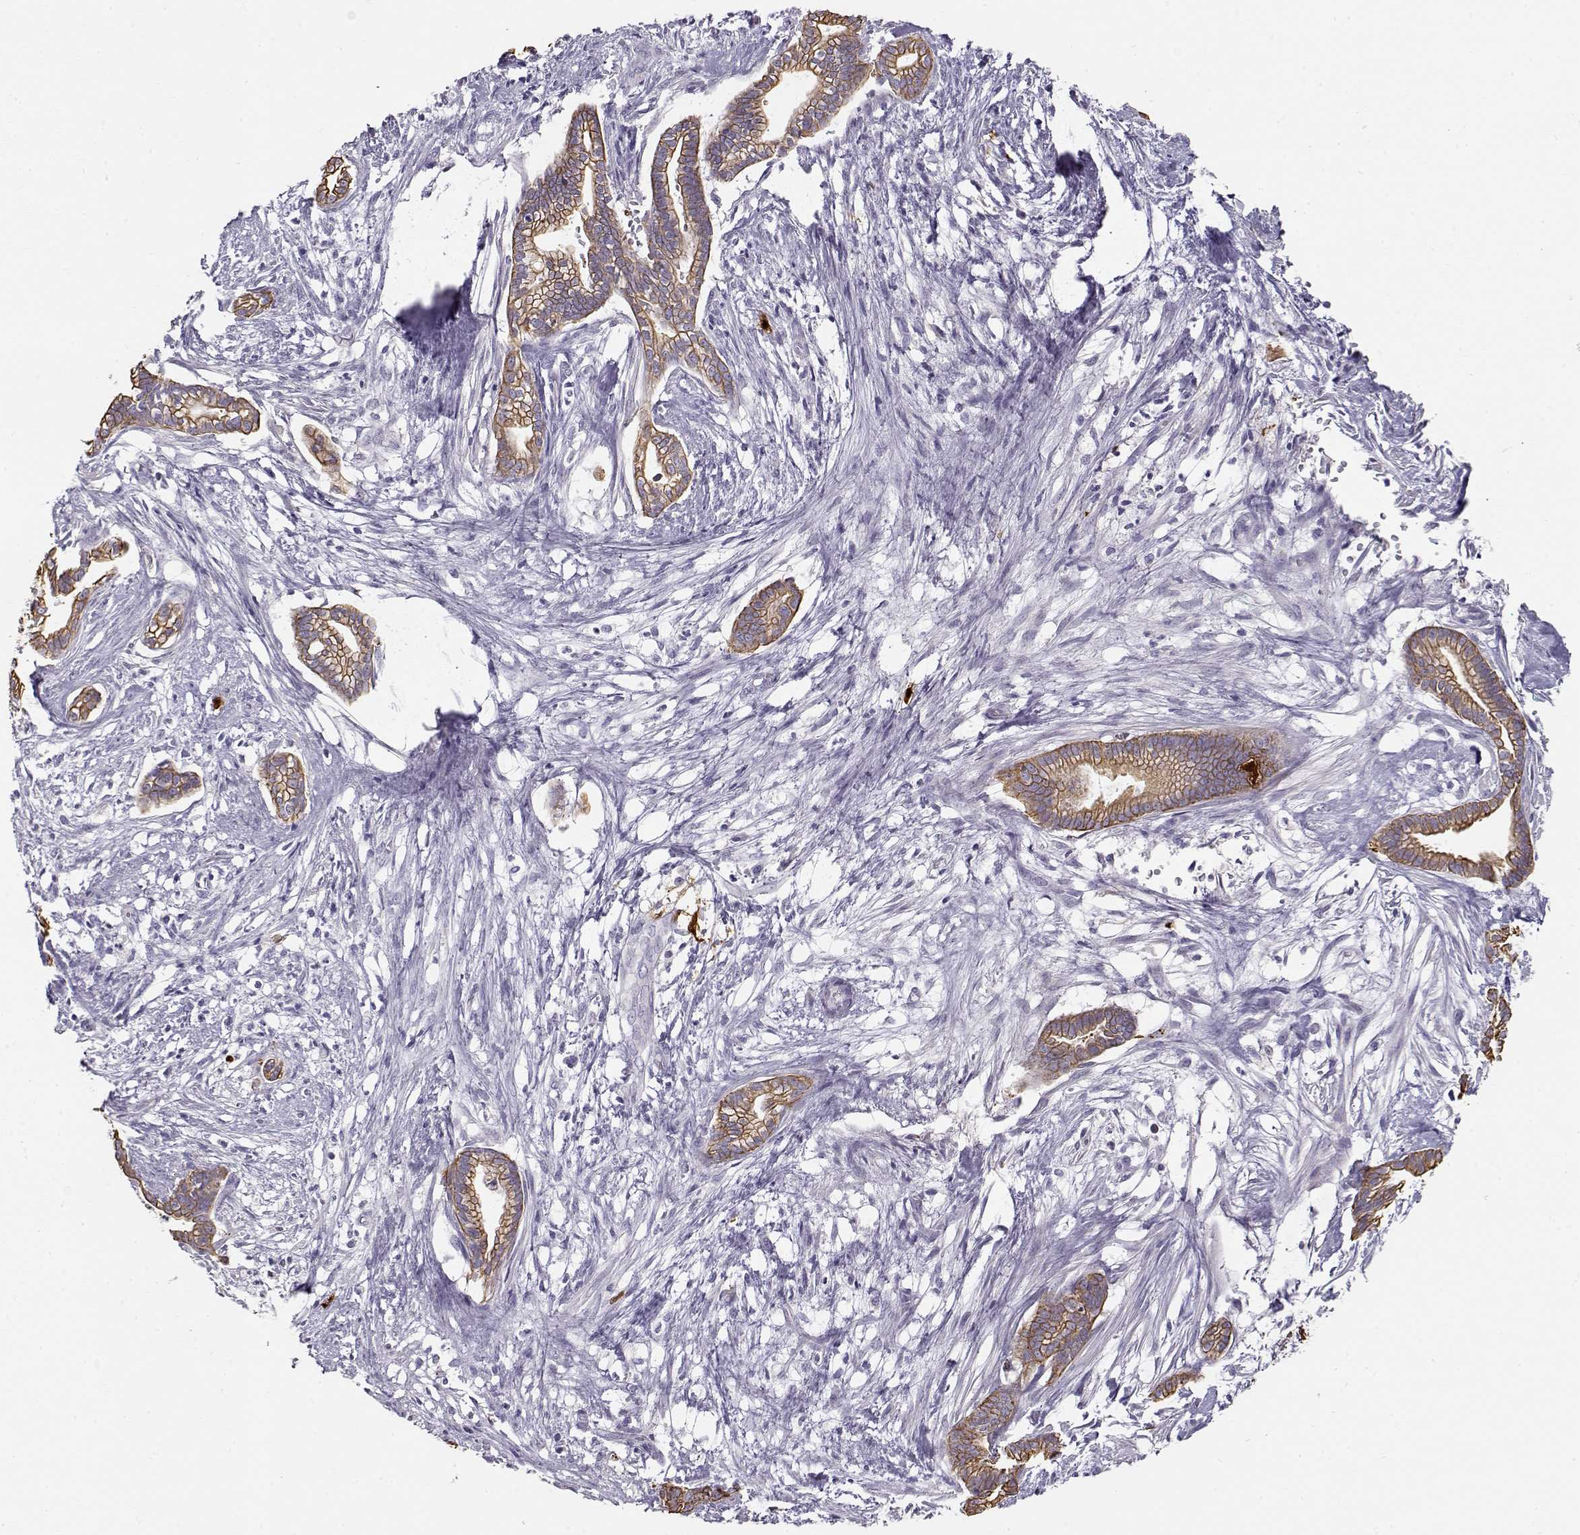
{"staining": {"intensity": "moderate", "quantity": ">75%", "location": "cytoplasmic/membranous"}, "tissue": "cervical cancer", "cell_type": "Tumor cells", "image_type": "cancer", "snomed": [{"axis": "morphology", "description": "Adenocarcinoma, NOS"}, {"axis": "topography", "description": "Cervix"}], "caption": "A high-resolution image shows immunohistochemistry (IHC) staining of cervical cancer (adenocarcinoma), which shows moderate cytoplasmic/membranous positivity in approximately >75% of tumor cells.", "gene": "S100B", "patient": {"sex": "female", "age": 62}}